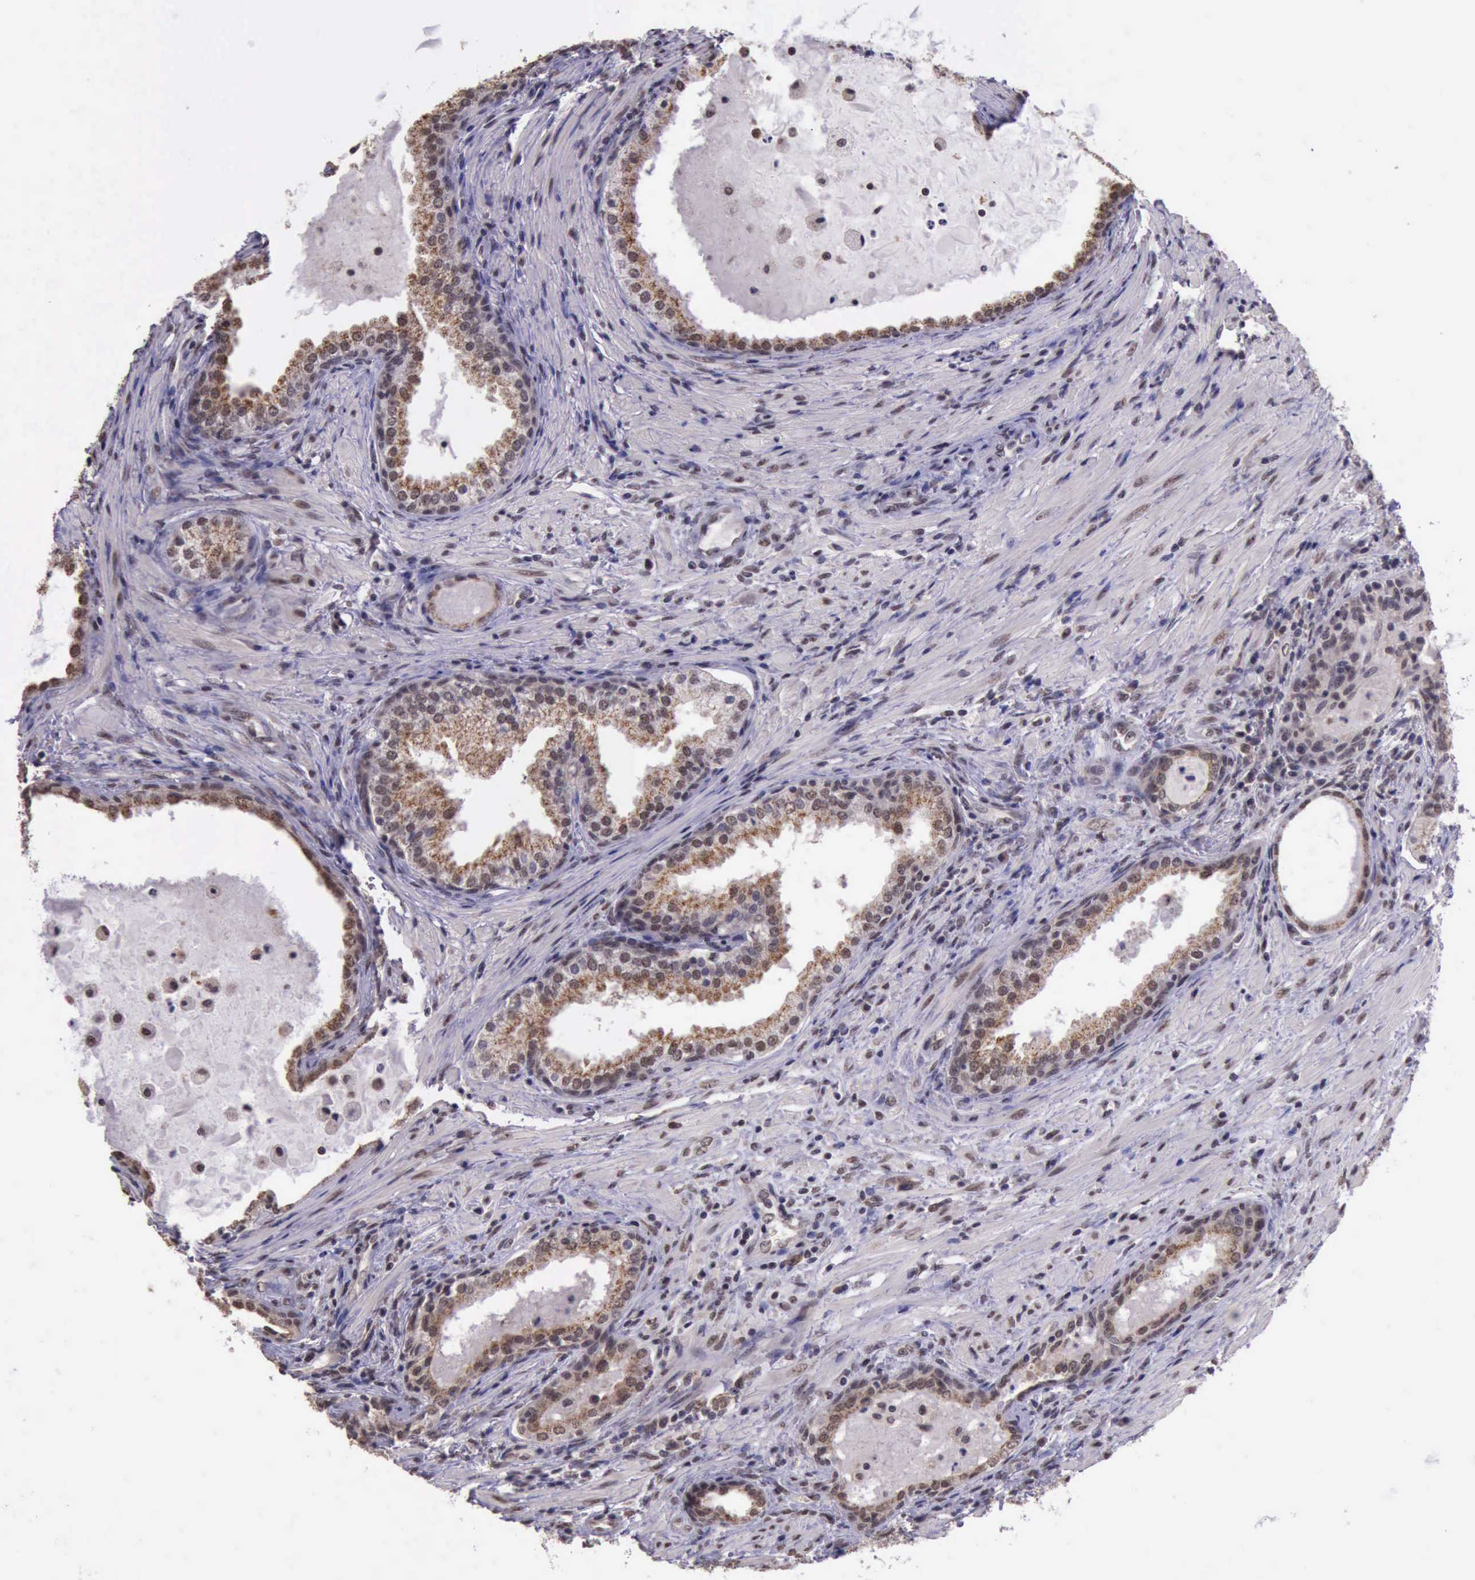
{"staining": {"intensity": "moderate", "quantity": ">75%", "location": "cytoplasmic/membranous,nuclear"}, "tissue": "prostate cancer", "cell_type": "Tumor cells", "image_type": "cancer", "snomed": [{"axis": "morphology", "description": "Adenocarcinoma, Medium grade"}, {"axis": "topography", "description": "Prostate"}], "caption": "Protein analysis of adenocarcinoma (medium-grade) (prostate) tissue exhibits moderate cytoplasmic/membranous and nuclear staining in about >75% of tumor cells. The staining was performed using DAB to visualize the protein expression in brown, while the nuclei were stained in blue with hematoxylin (Magnification: 20x).", "gene": "PRPF39", "patient": {"sex": "male", "age": 70}}